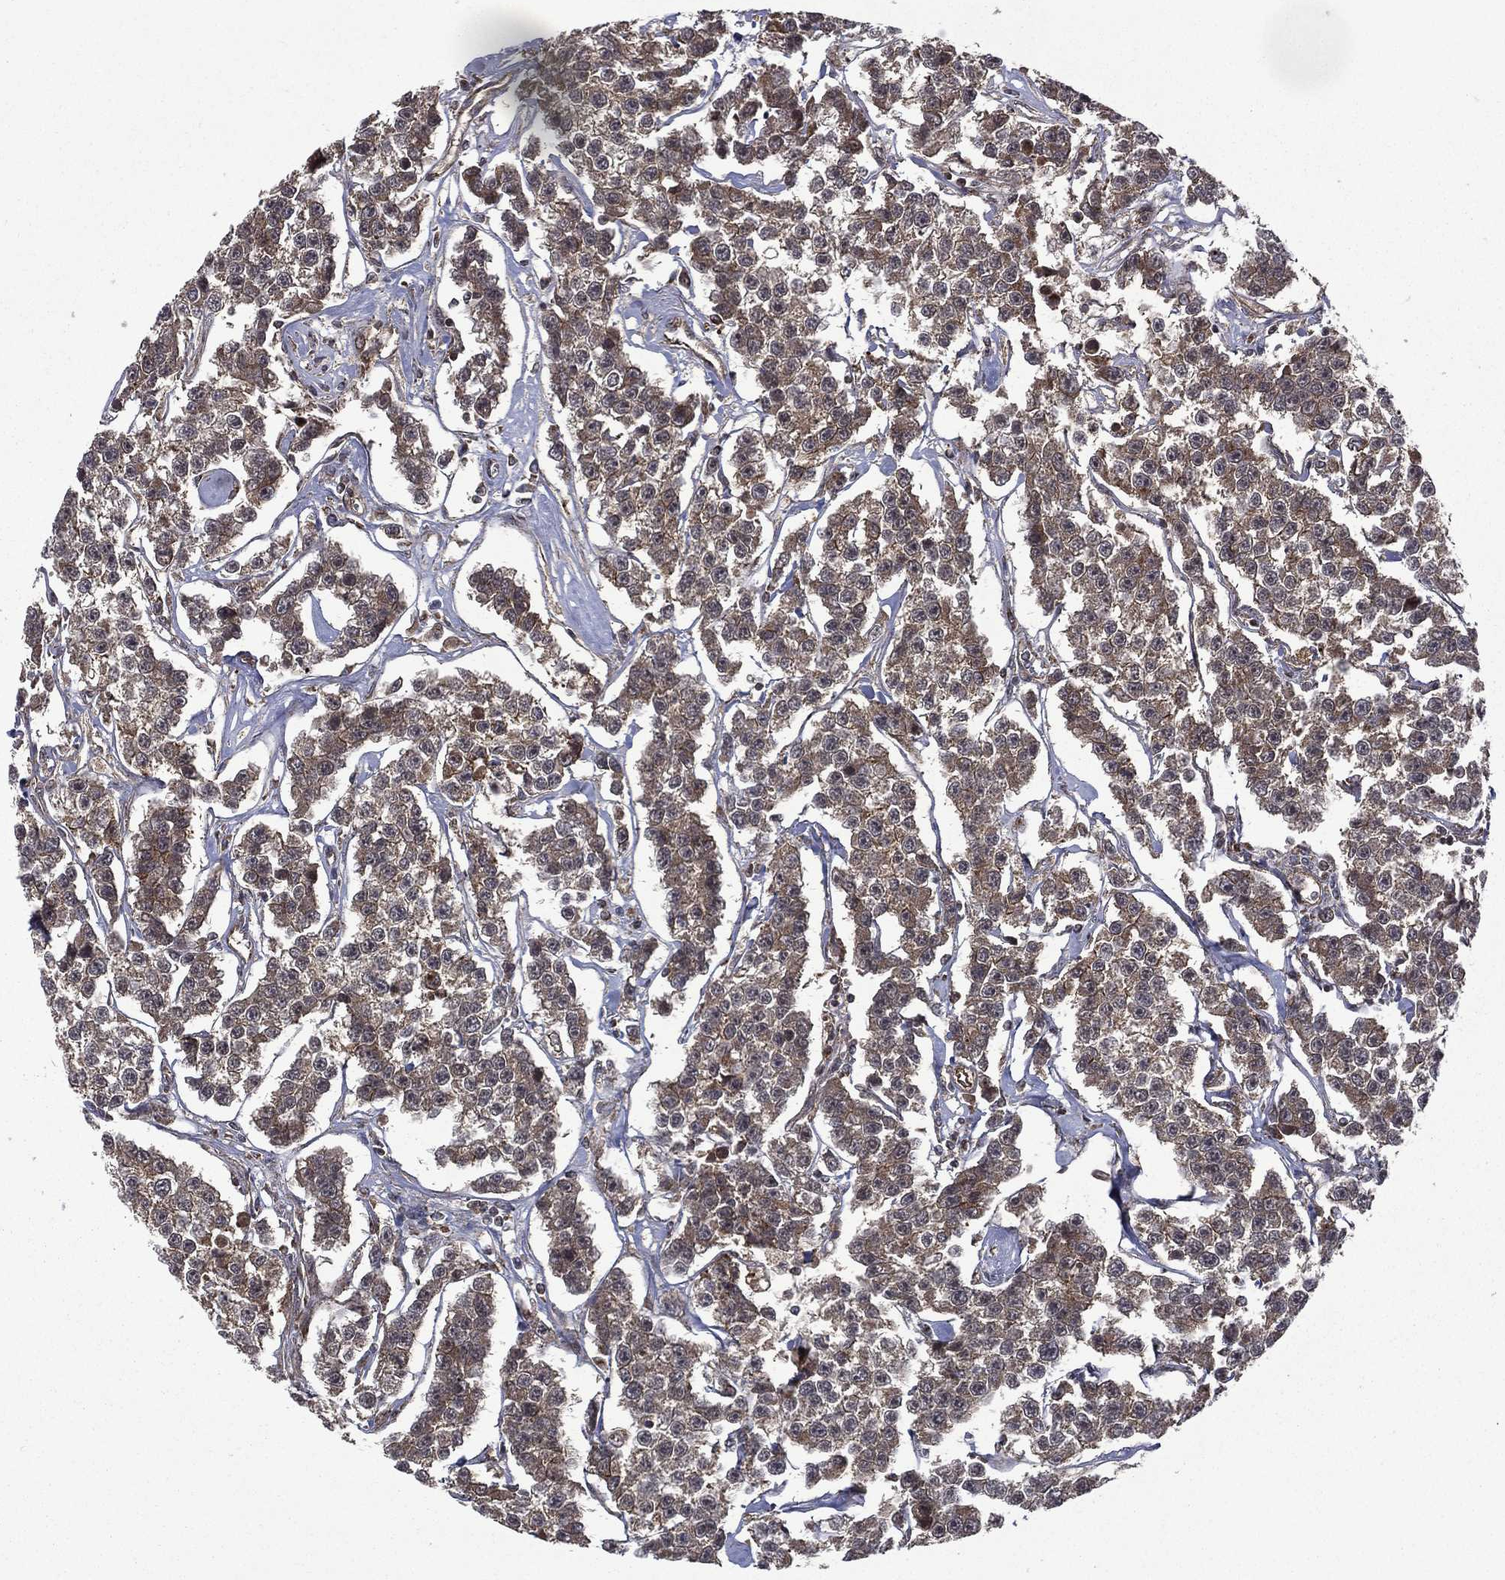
{"staining": {"intensity": "weak", "quantity": ">75%", "location": "cytoplasmic/membranous"}, "tissue": "testis cancer", "cell_type": "Tumor cells", "image_type": "cancer", "snomed": [{"axis": "morphology", "description": "Seminoma, NOS"}, {"axis": "topography", "description": "Testis"}], "caption": "The micrograph demonstrates a brown stain indicating the presence of a protein in the cytoplasmic/membranous of tumor cells in testis cancer.", "gene": "GIMAP6", "patient": {"sex": "male", "age": 59}}